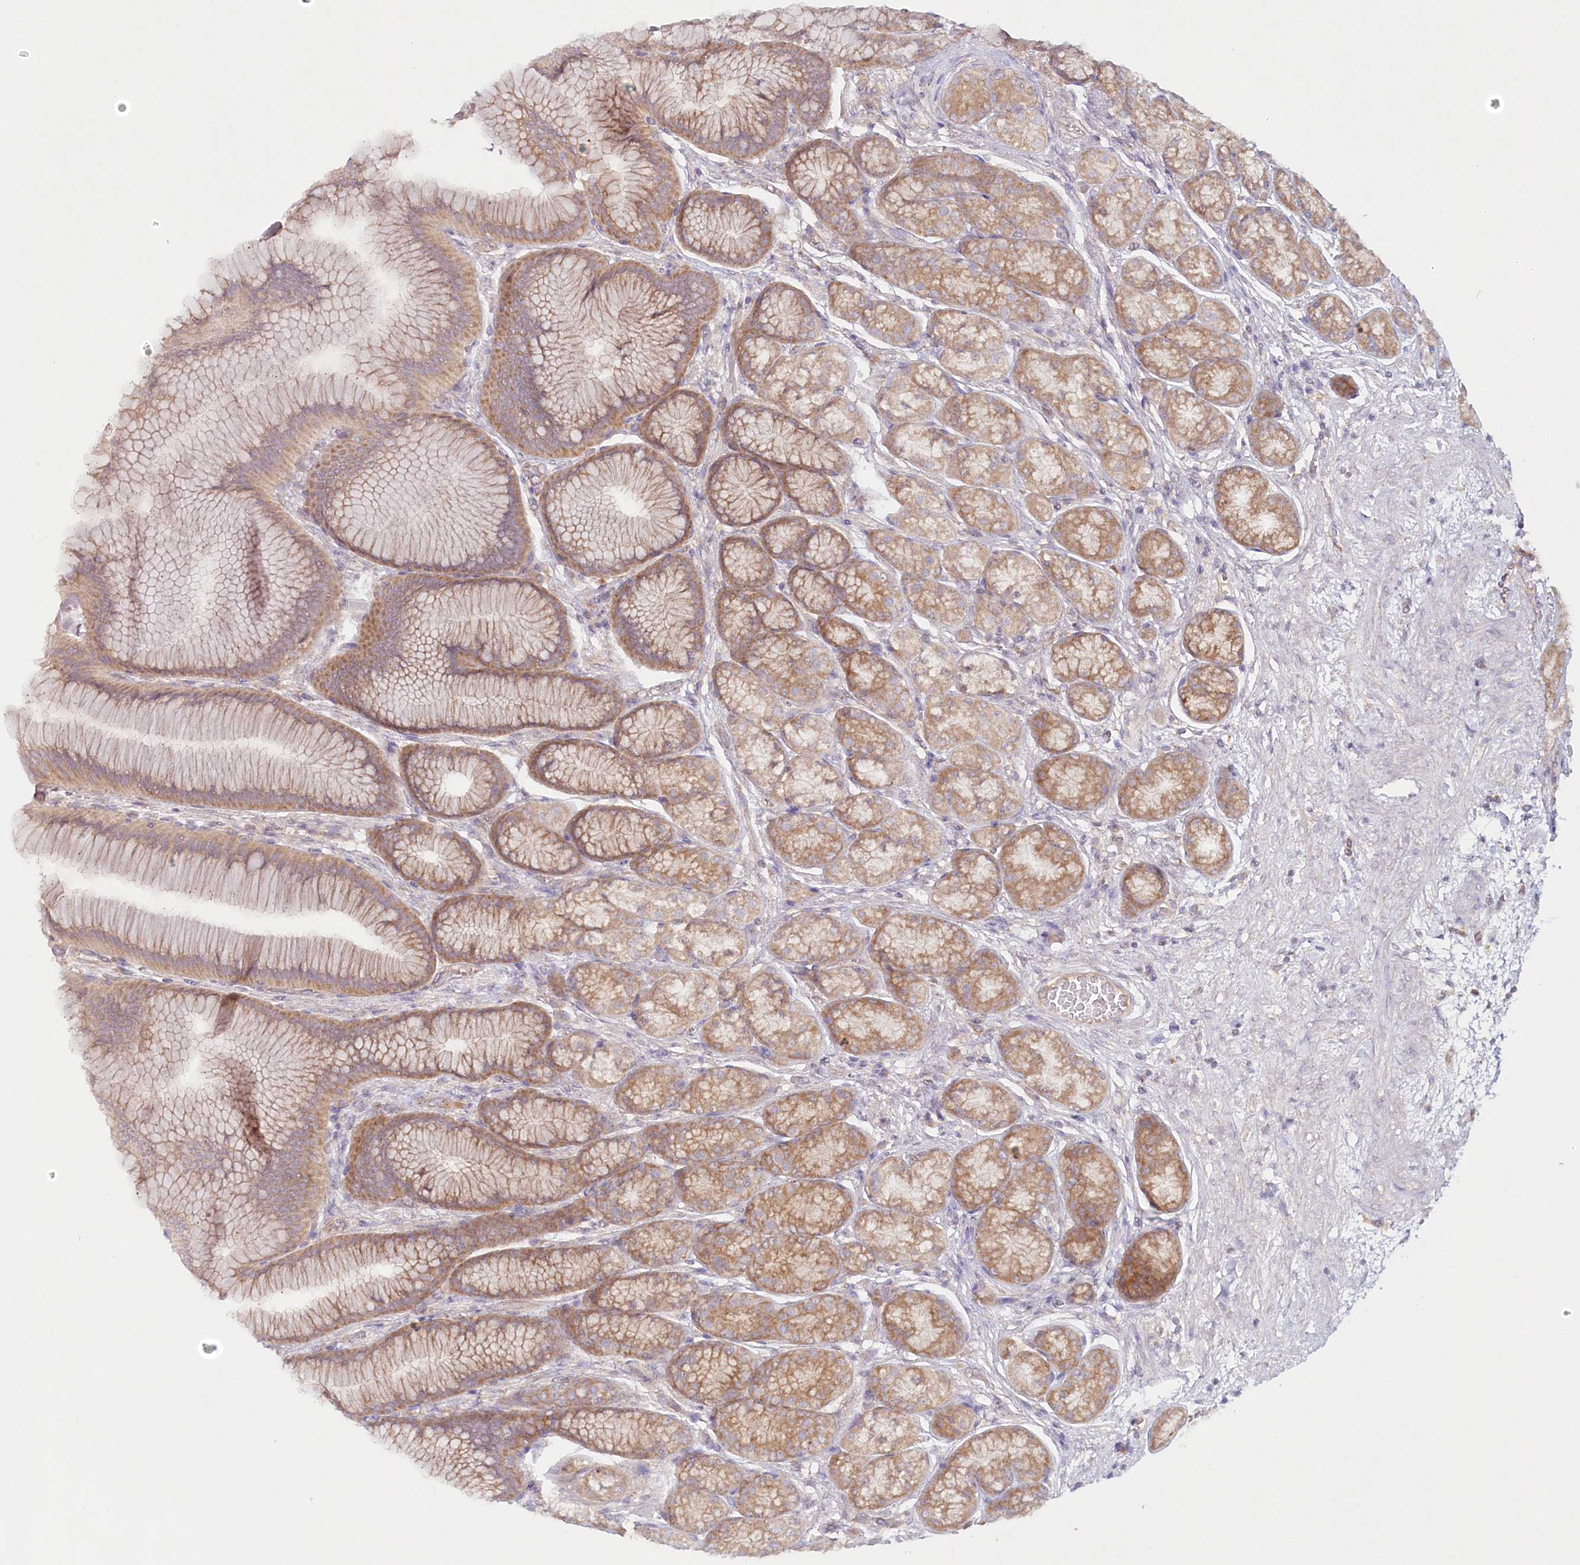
{"staining": {"intensity": "moderate", "quantity": ">75%", "location": "cytoplasmic/membranous"}, "tissue": "stomach", "cell_type": "Glandular cells", "image_type": "normal", "snomed": [{"axis": "morphology", "description": "Normal tissue, NOS"}, {"axis": "morphology", "description": "Adenocarcinoma, NOS"}, {"axis": "morphology", "description": "Adenocarcinoma, High grade"}, {"axis": "topography", "description": "Stomach, upper"}, {"axis": "topography", "description": "Stomach"}], "caption": "IHC (DAB) staining of benign stomach demonstrates moderate cytoplasmic/membranous protein staining in approximately >75% of glandular cells.", "gene": "TNIP1", "patient": {"sex": "female", "age": 65}}